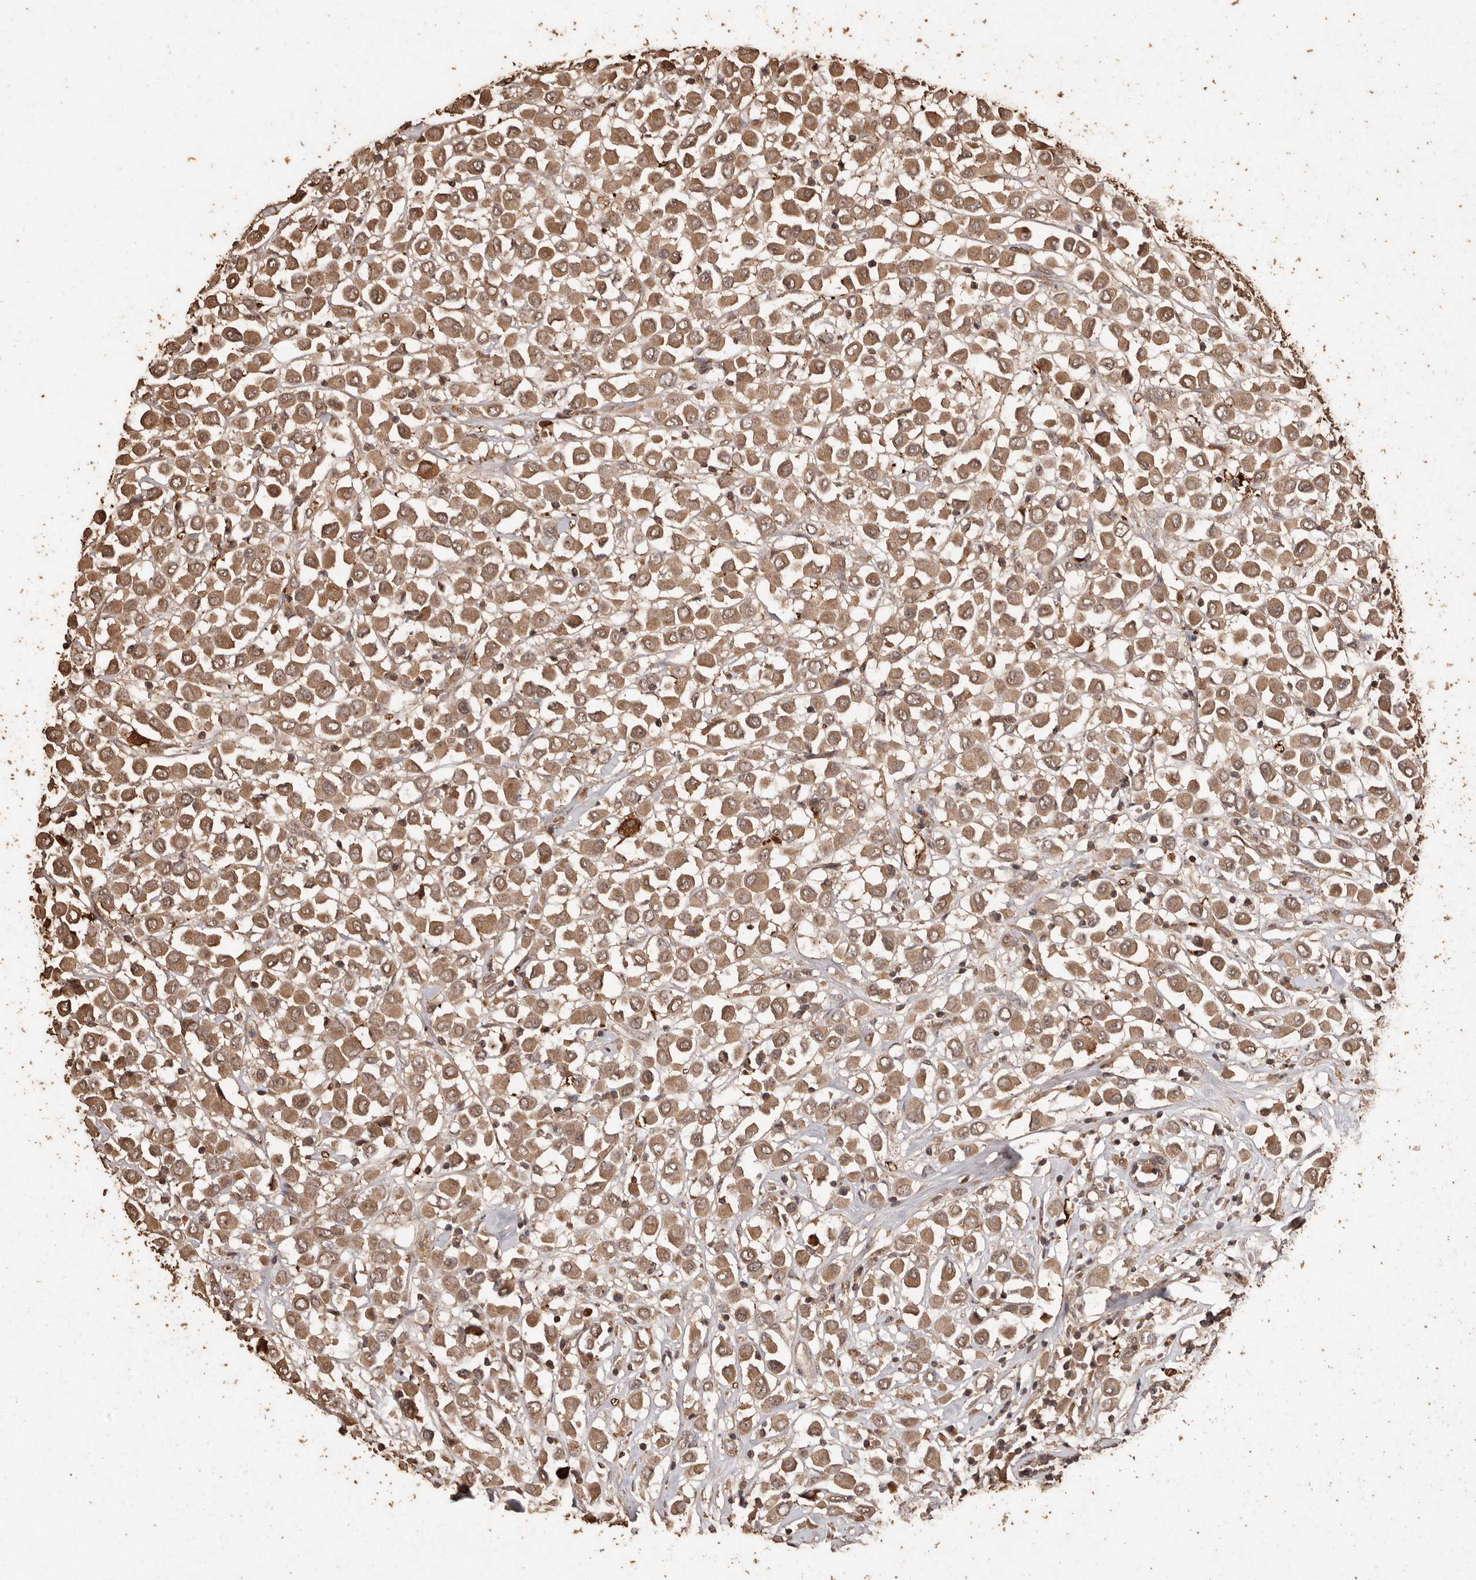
{"staining": {"intensity": "moderate", "quantity": ">75%", "location": "cytoplasmic/membranous"}, "tissue": "breast cancer", "cell_type": "Tumor cells", "image_type": "cancer", "snomed": [{"axis": "morphology", "description": "Duct carcinoma"}, {"axis": "topography", "description": "Breast"}], "caption": "IHC histopathology image of human breast cancer (infiltrating ductal carcinoma) stained for a protein (brown), which reveals medium levels of moderate cytoplasmic/membranous staining in about >75% of tumor cells.", "gene": "PKDCC", "patient": {"sex": "female", "age": 61}}